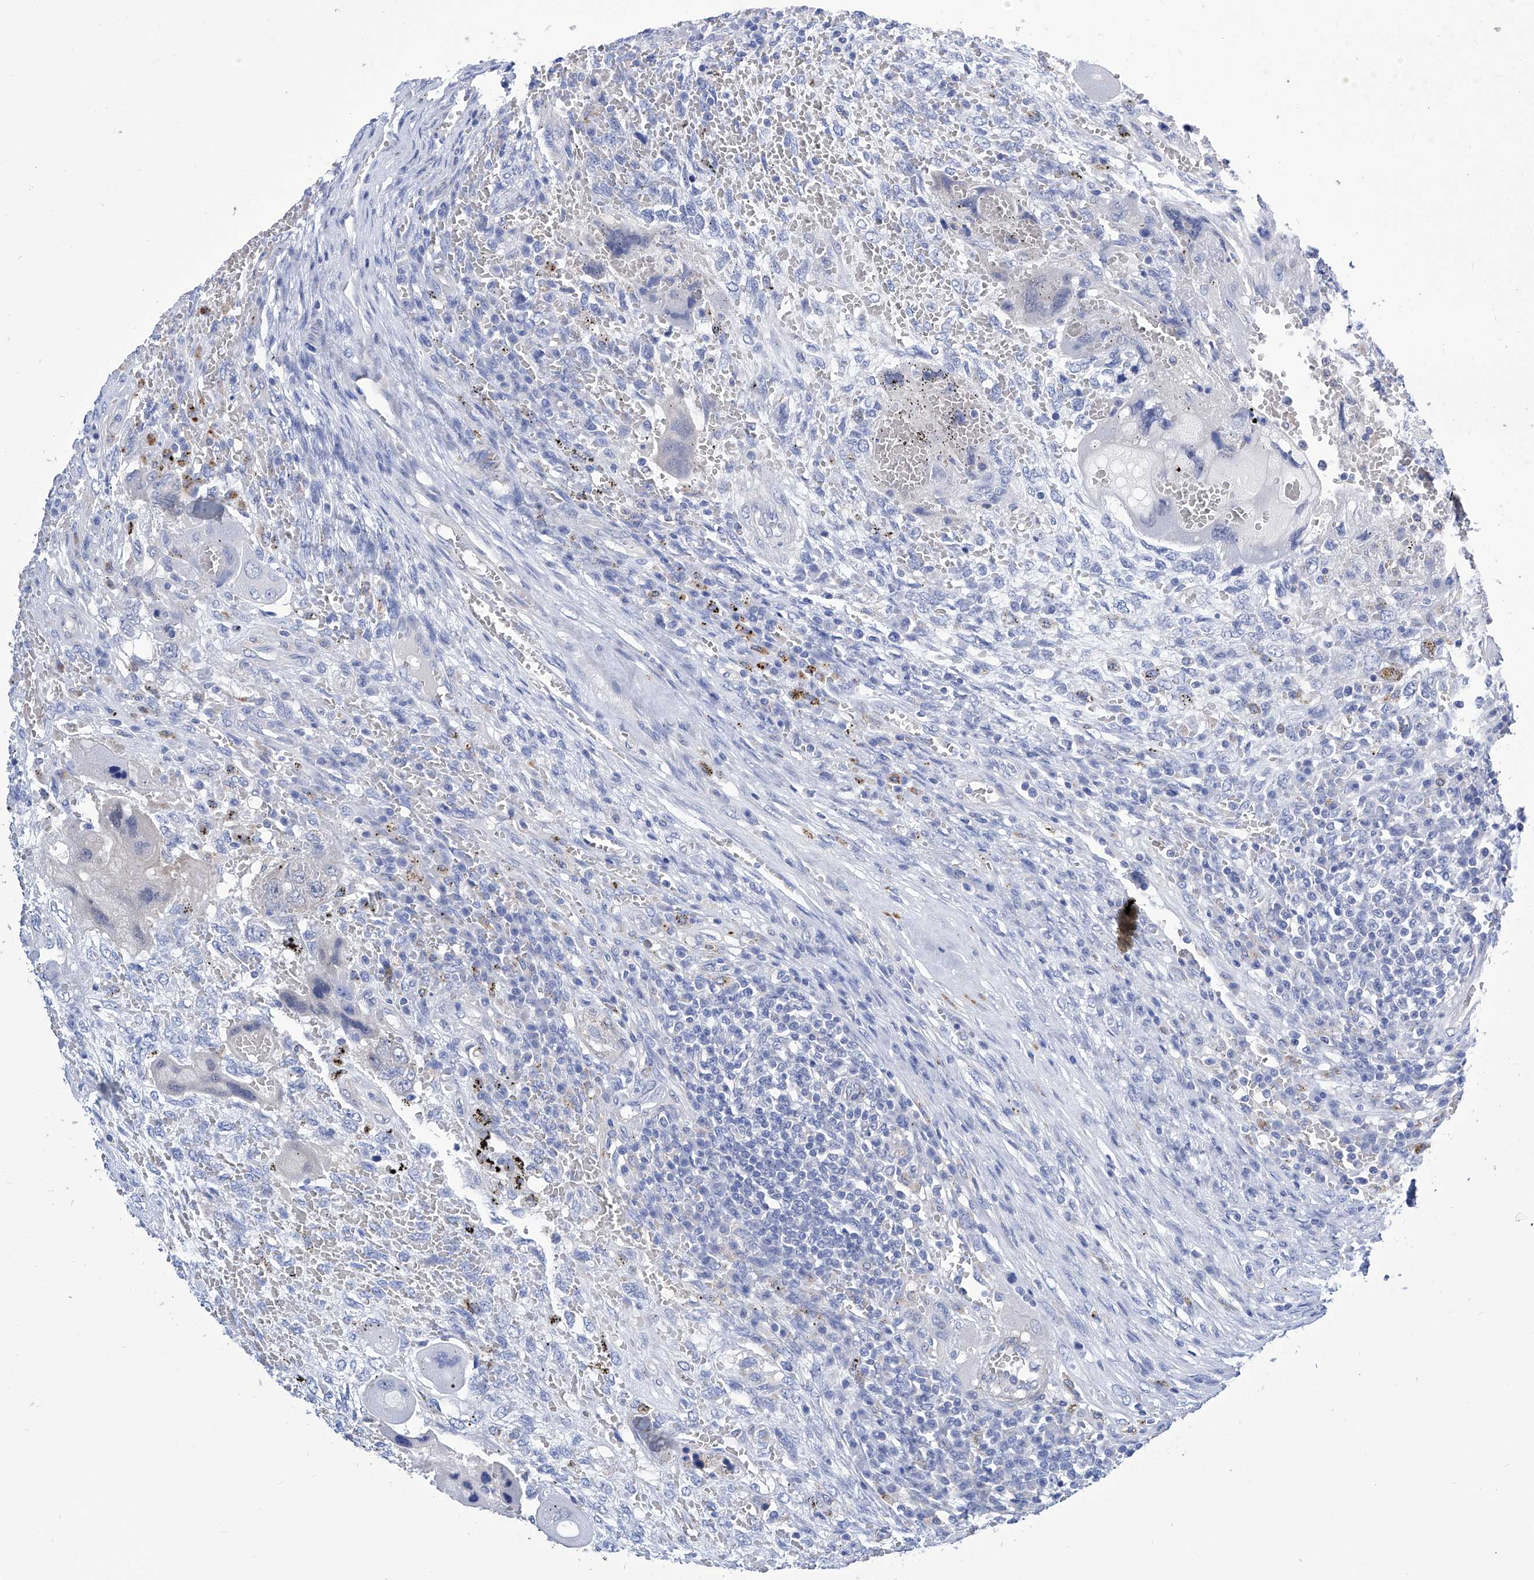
{"staining": {"intensity": "negative", "quantity": "none", "location": "none"}, "tissue": "testis cancer", "cell_type": "Tumor cells", "image_type": "cancer", "snomed": [{"axis": "morphology", "description": "Carcinoma, Embryonal, NOS"}, {"axis": "topography", "description": "Testis"}], "caption": "This is a histopathology image of immunohistochemistry staining of testis cancer, which shows no positivity in tumor cells.", "gene": "IMPA2", "patient": {"sex": "male", "age": 26}}